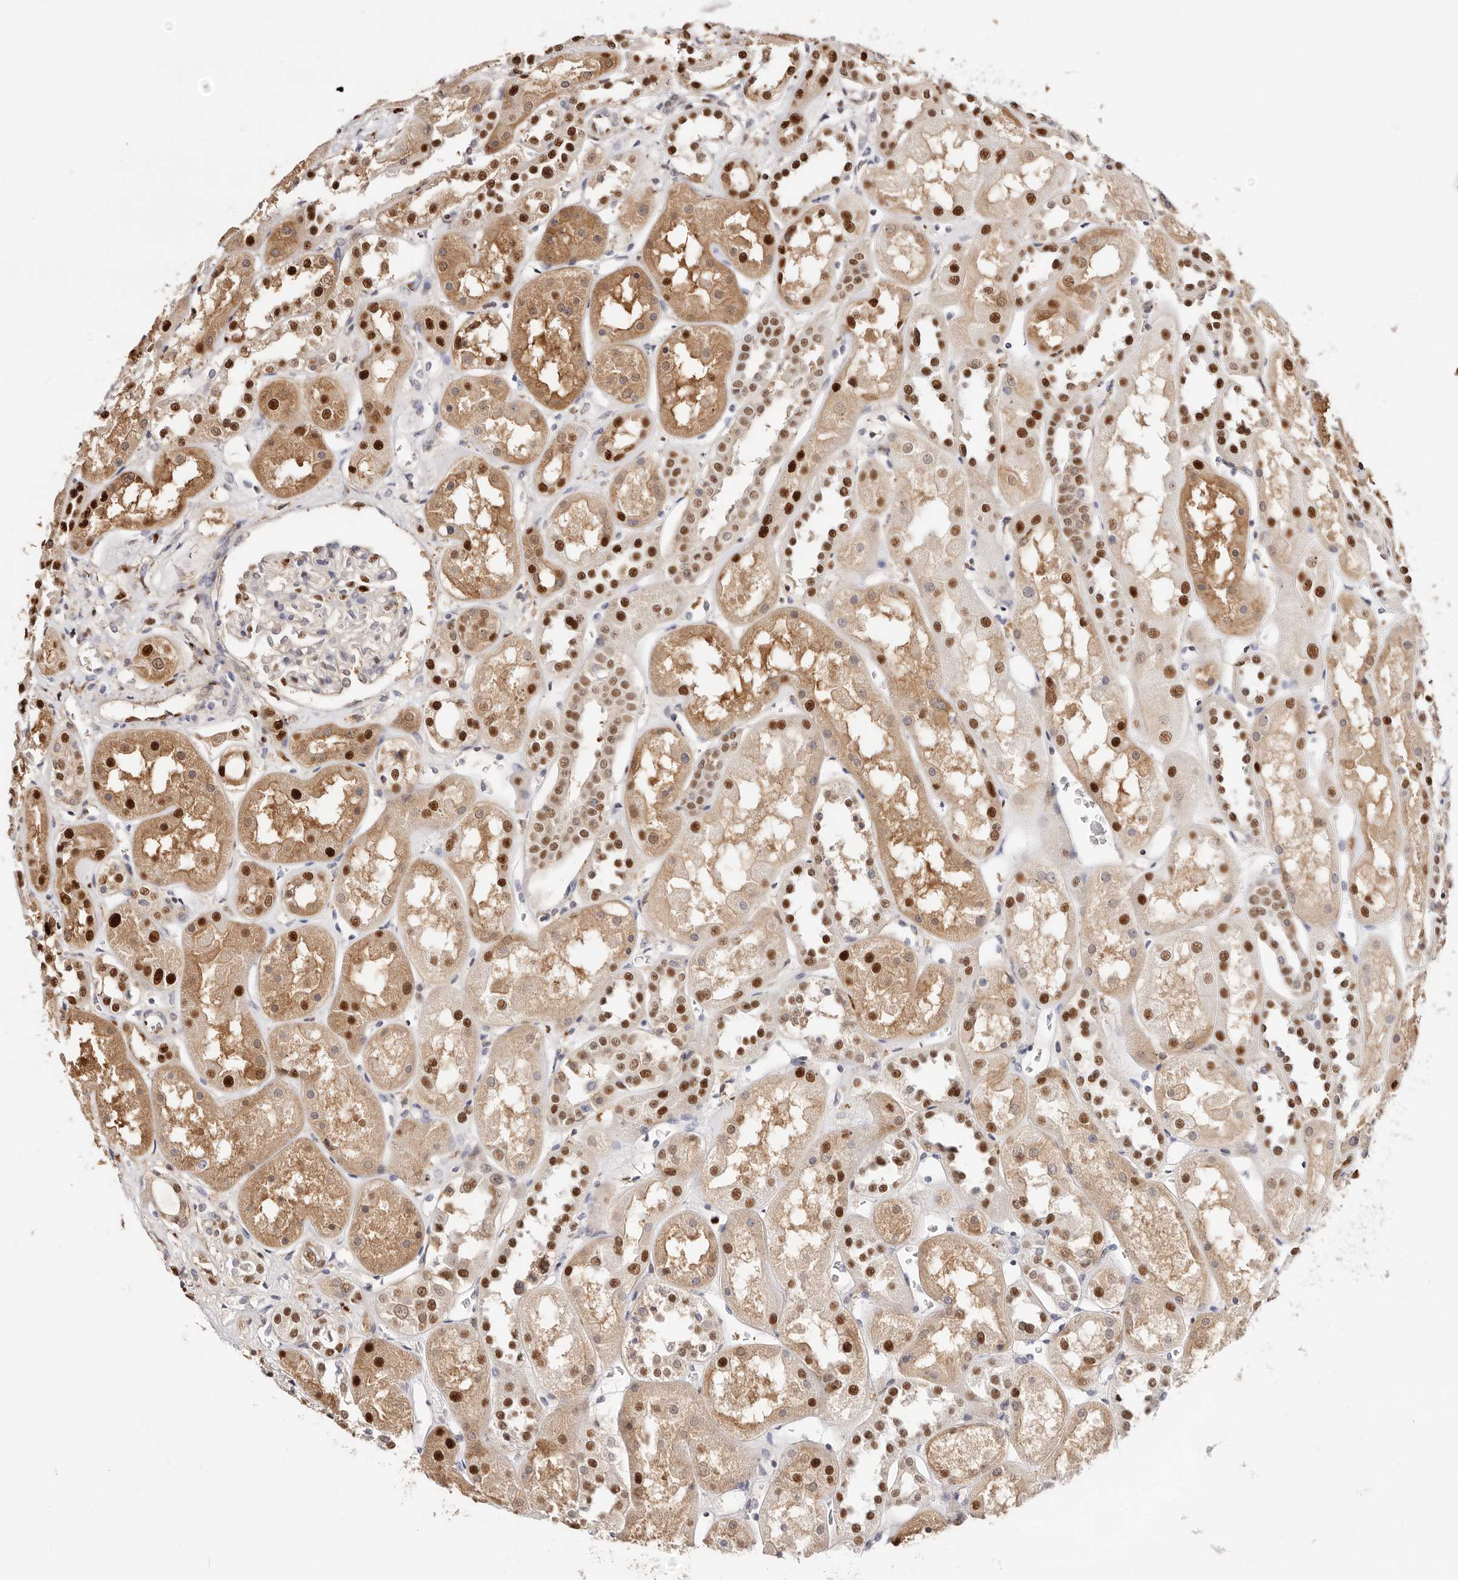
{"staining": {"intensity": "moderate", "quantity": "<25%", "location": "nuclear"}, "tissue": "kidney", "cell_type": "Cells in glomeruli", "image_type": "normal", "snomed": [{"axis": "morphology", "description": "Normal tissue, NOS"}, {"axis": "topography", "description": "Kidney"}], "caption": "IHC micrograph of normal human kidney stained for a protein (brown), which reveals low levels of moderate nuclear staining in about <25% of cells in glomeruli.", "gene": "TKT", "patient": {"sex": "male", "age": 70}}